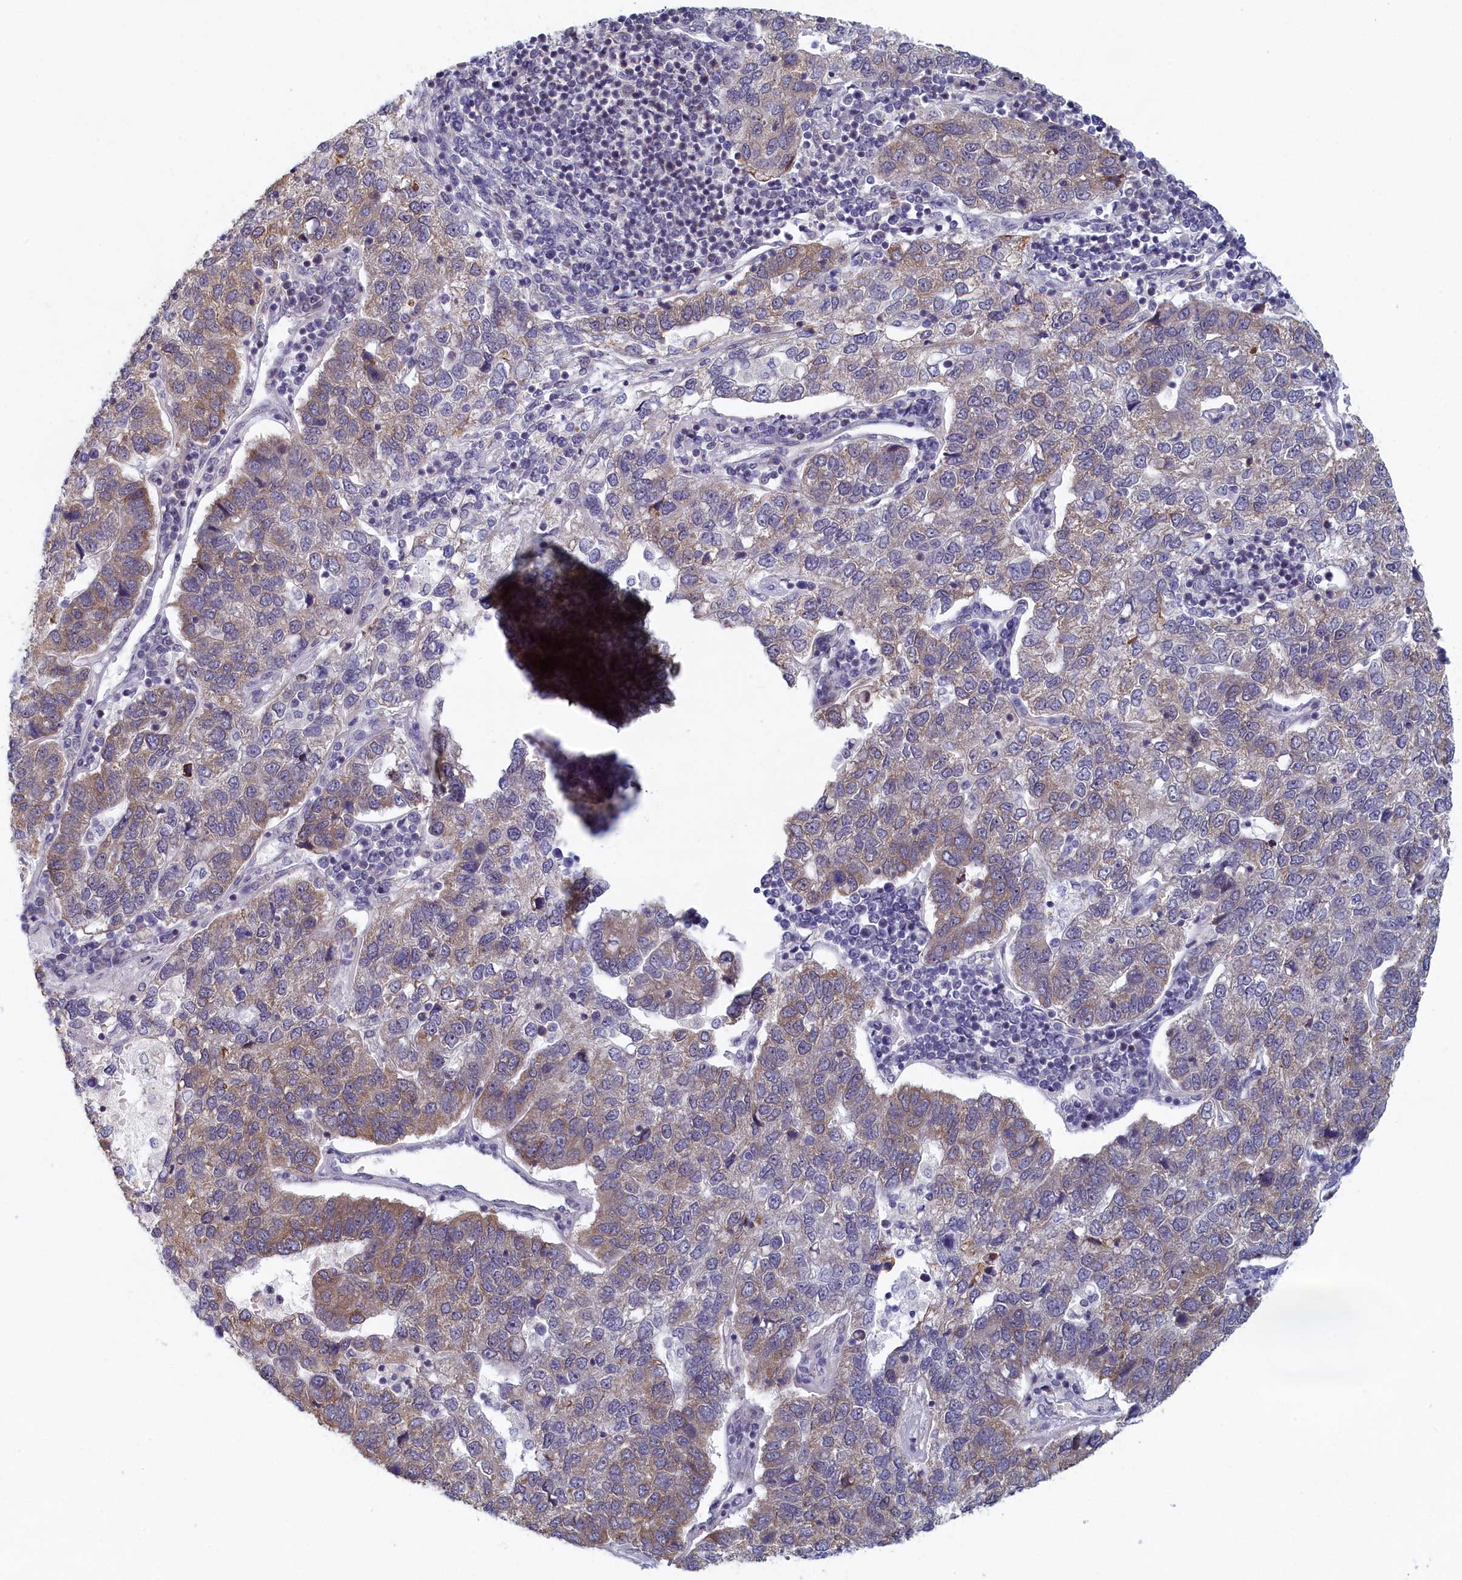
{"staining": {"intensity": "weak", "quantity": "25%-75%", "location": "cytoplasmic/membranous"}, "tissue": "pancreatic cancer", "cell_type": "Tumor cells", "image_type": "cancer", "snomed": [{"axis": "morphology", "description": "Adenocarcinoma, NOS"}, {"axis": "topography", "description": "Pancreas"}], "caption": "Human pancreatic cancer (adenocarcinoma) stained with a protein marker displays weak staining in tumor cells.", "gene": "DNAJC17", "patient": {"sex": "female", "age": 61}}